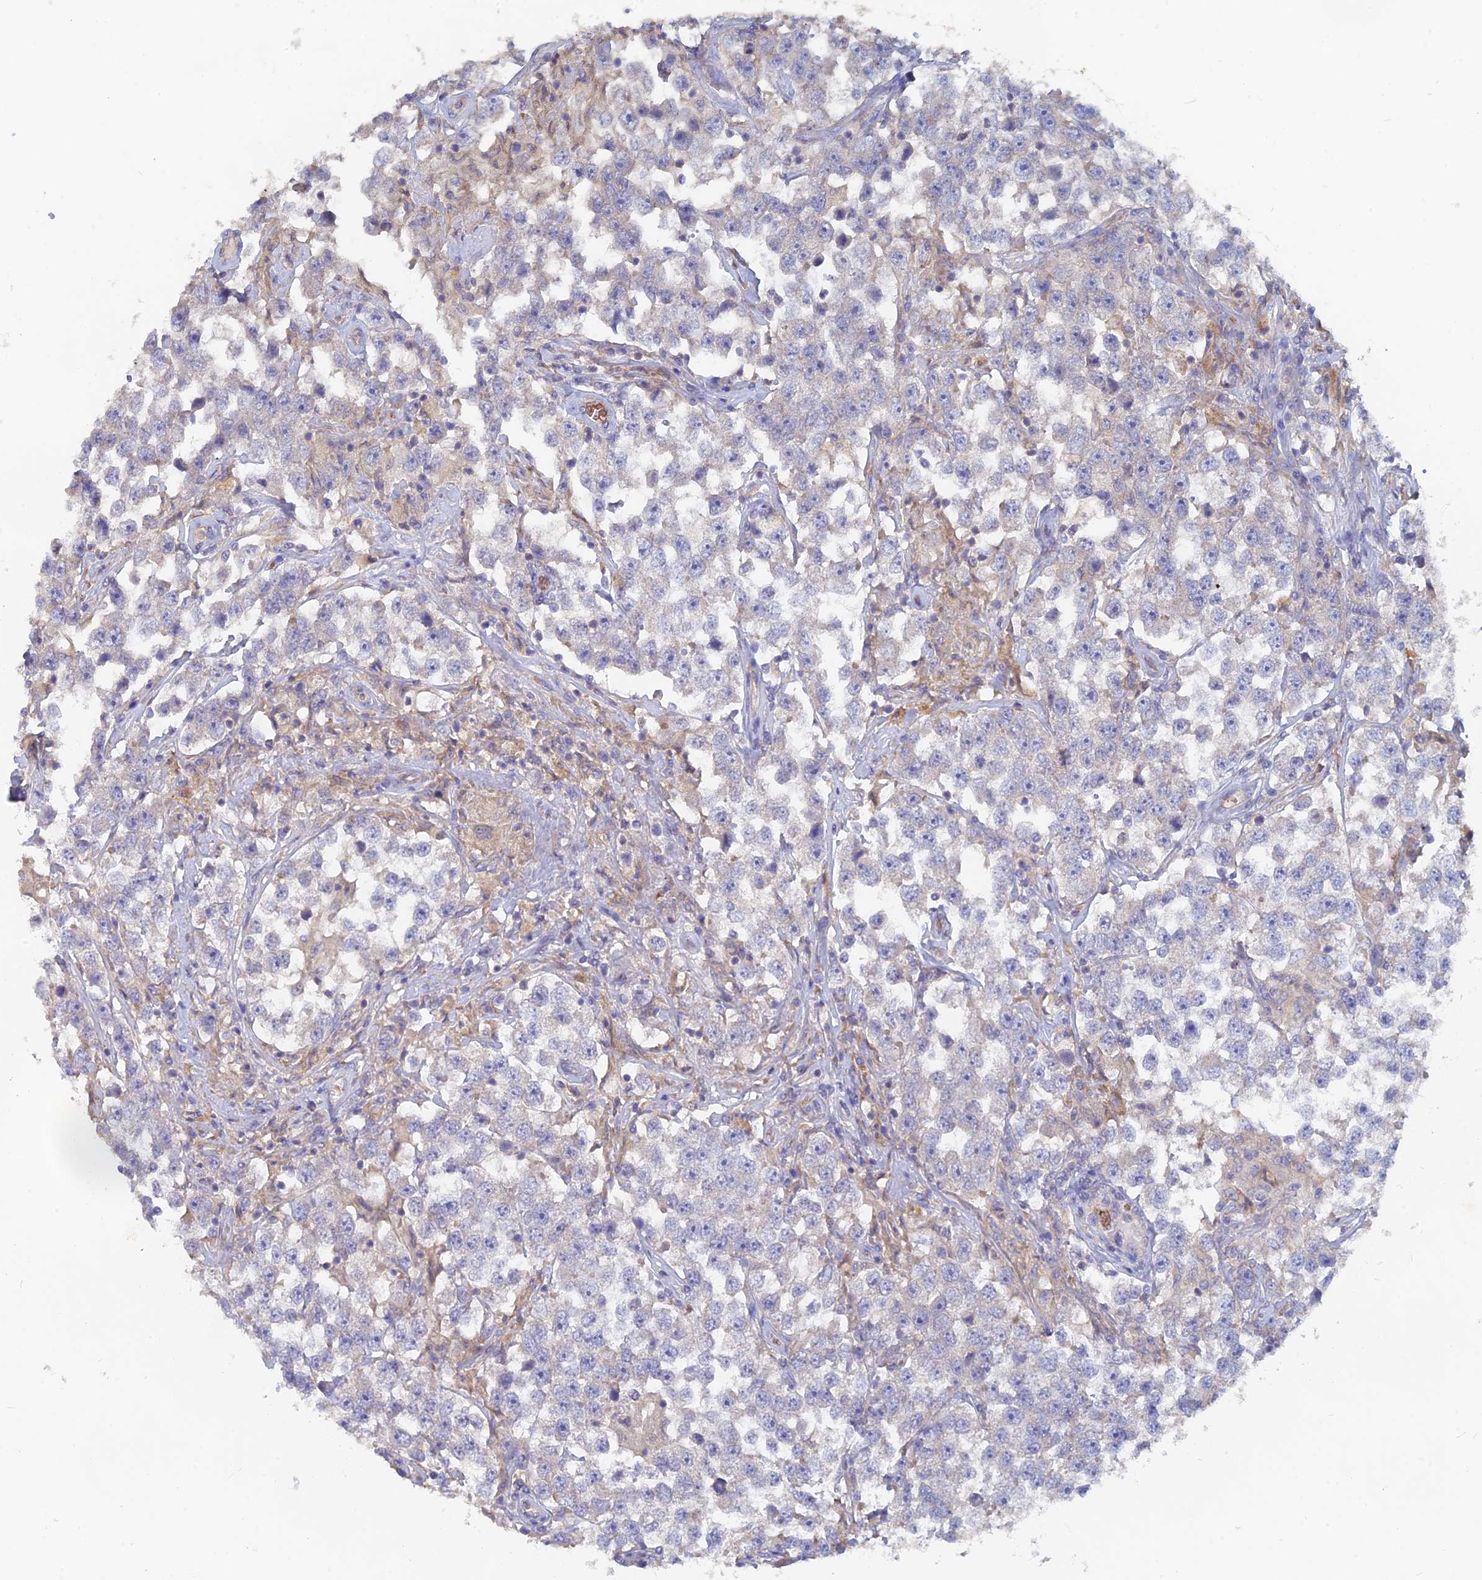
{"staining": {"intensity": "weak", "quantity": "<25%", "location": "cytoplasmic/membranous"}, "tissue": "testis cancer", "cell_type": "Tumor cells", "image_type": "cancer", "snomed": [{"axis": "morphology", "description": "Seminoma, NOS"}, {"axis": "topography", "description": "Testis"}], "caption": "Tumor cells show no significant protein positivity in testis seminoma. Brightfield microscopy of immunohistochemistry (IHC) stained with DAB (brown) and hematoxylin (blue), captured at high magnification.", "gene": "ARRDC1", "patient": {"sex": "male", "age": 46}}